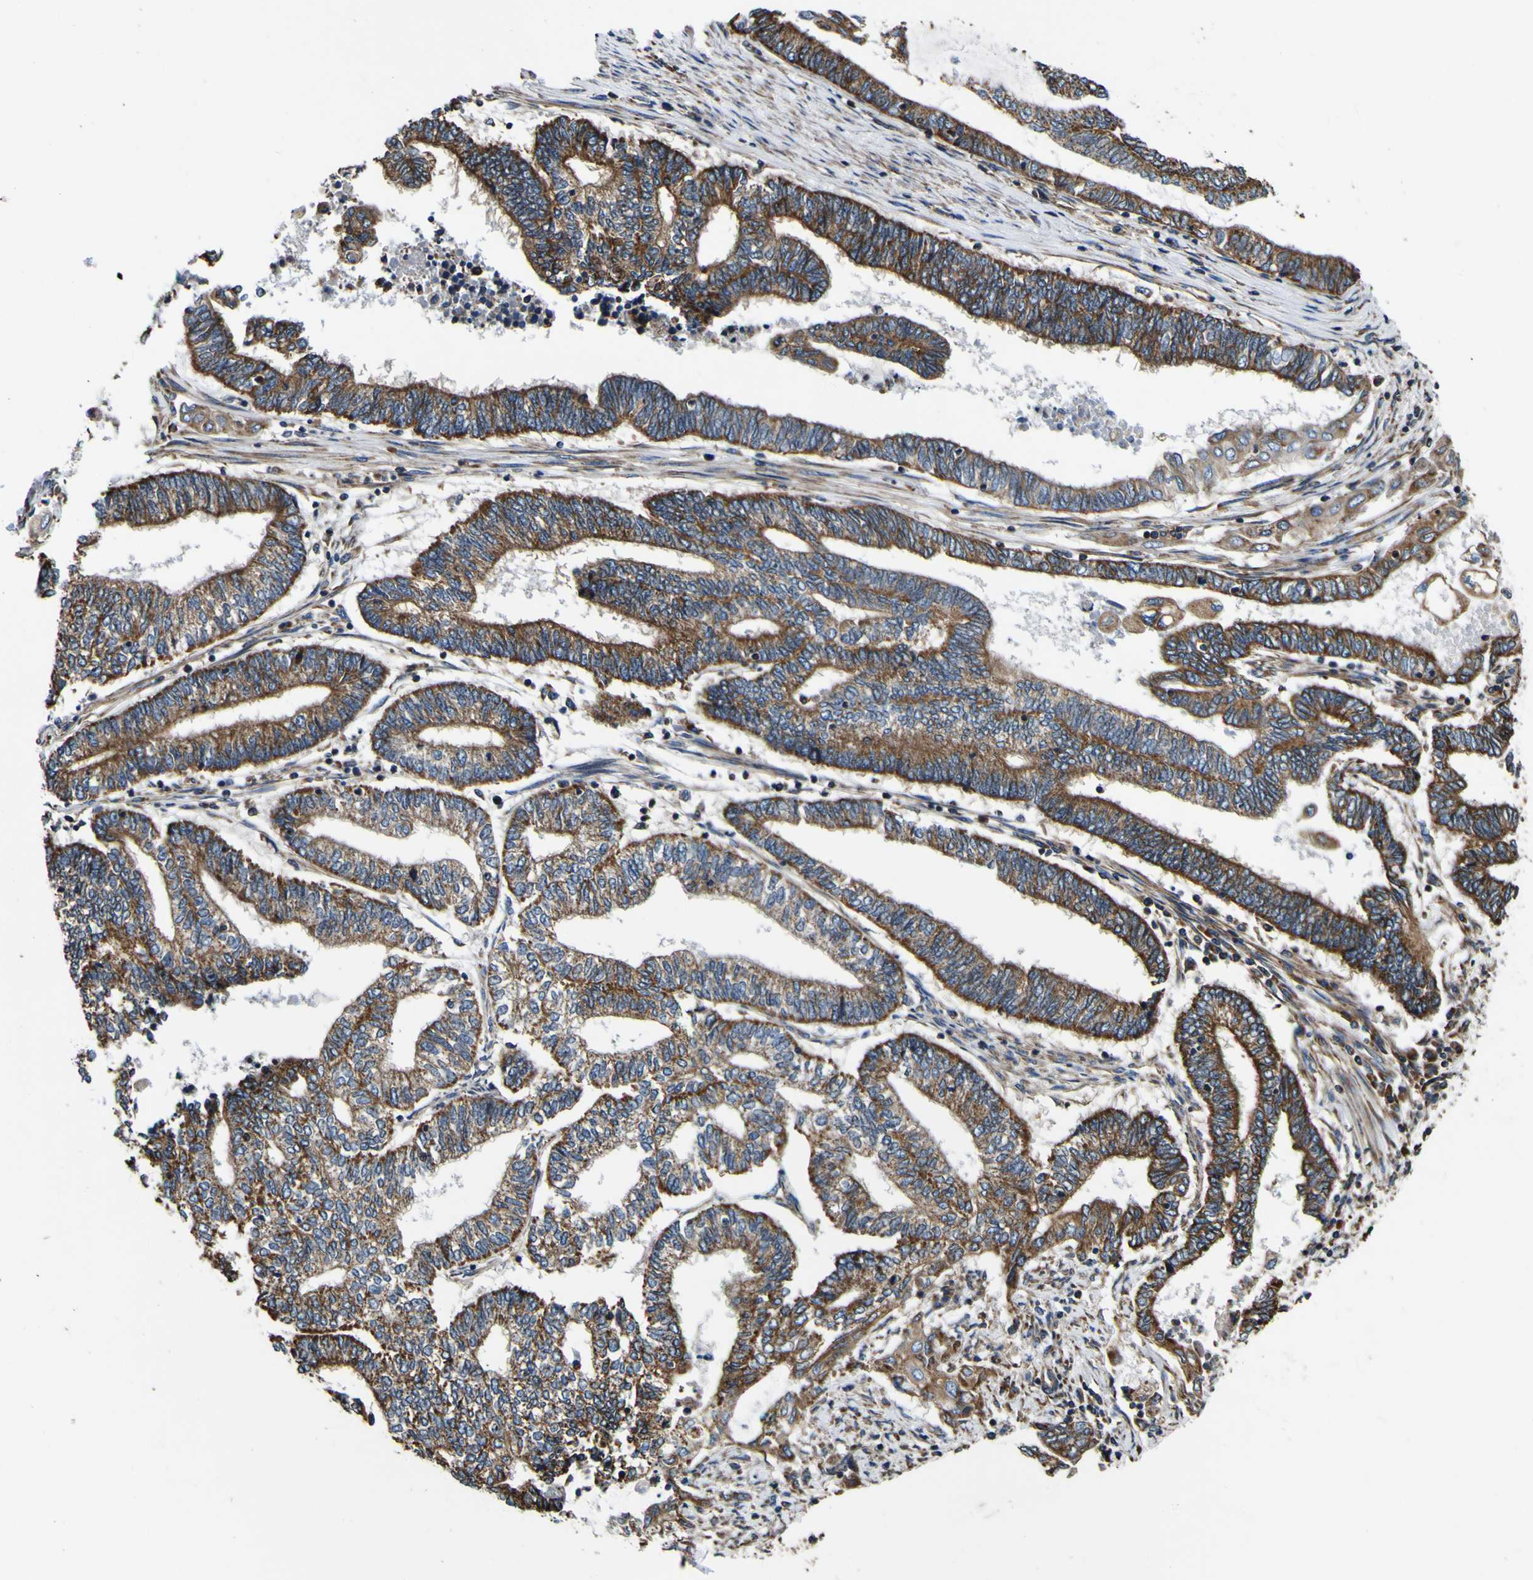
{"staining": {"intensity": "strong", "quantity": ">75%", "location": "cytoplasmic/membranous"}, "tissue": "endometrial cancer", "cell_type": "Tumor cells", "image_type": "cancer", "snomed": [{"axis": "morphology", "description": "Adenocarcinoma, NOS"}, {"axis": "topography", "description": "Uterus"}, {"axis": "topography", "description": "Endometrium"}], "caption": "Immunohistochemical staining of endometrial cancer (adenocarcinoma) exhibits high levels of strong cytoplasmic/membranous expression in about >75% of tumor cells. (Stains: DAB (3,3'-diaminobenzidine) in brown, nuclei in blue, Microscopy: brightfield microscopy at high magnification).", "gene": "INPP5A", "patient": {"sex": "female", "age": 70}}